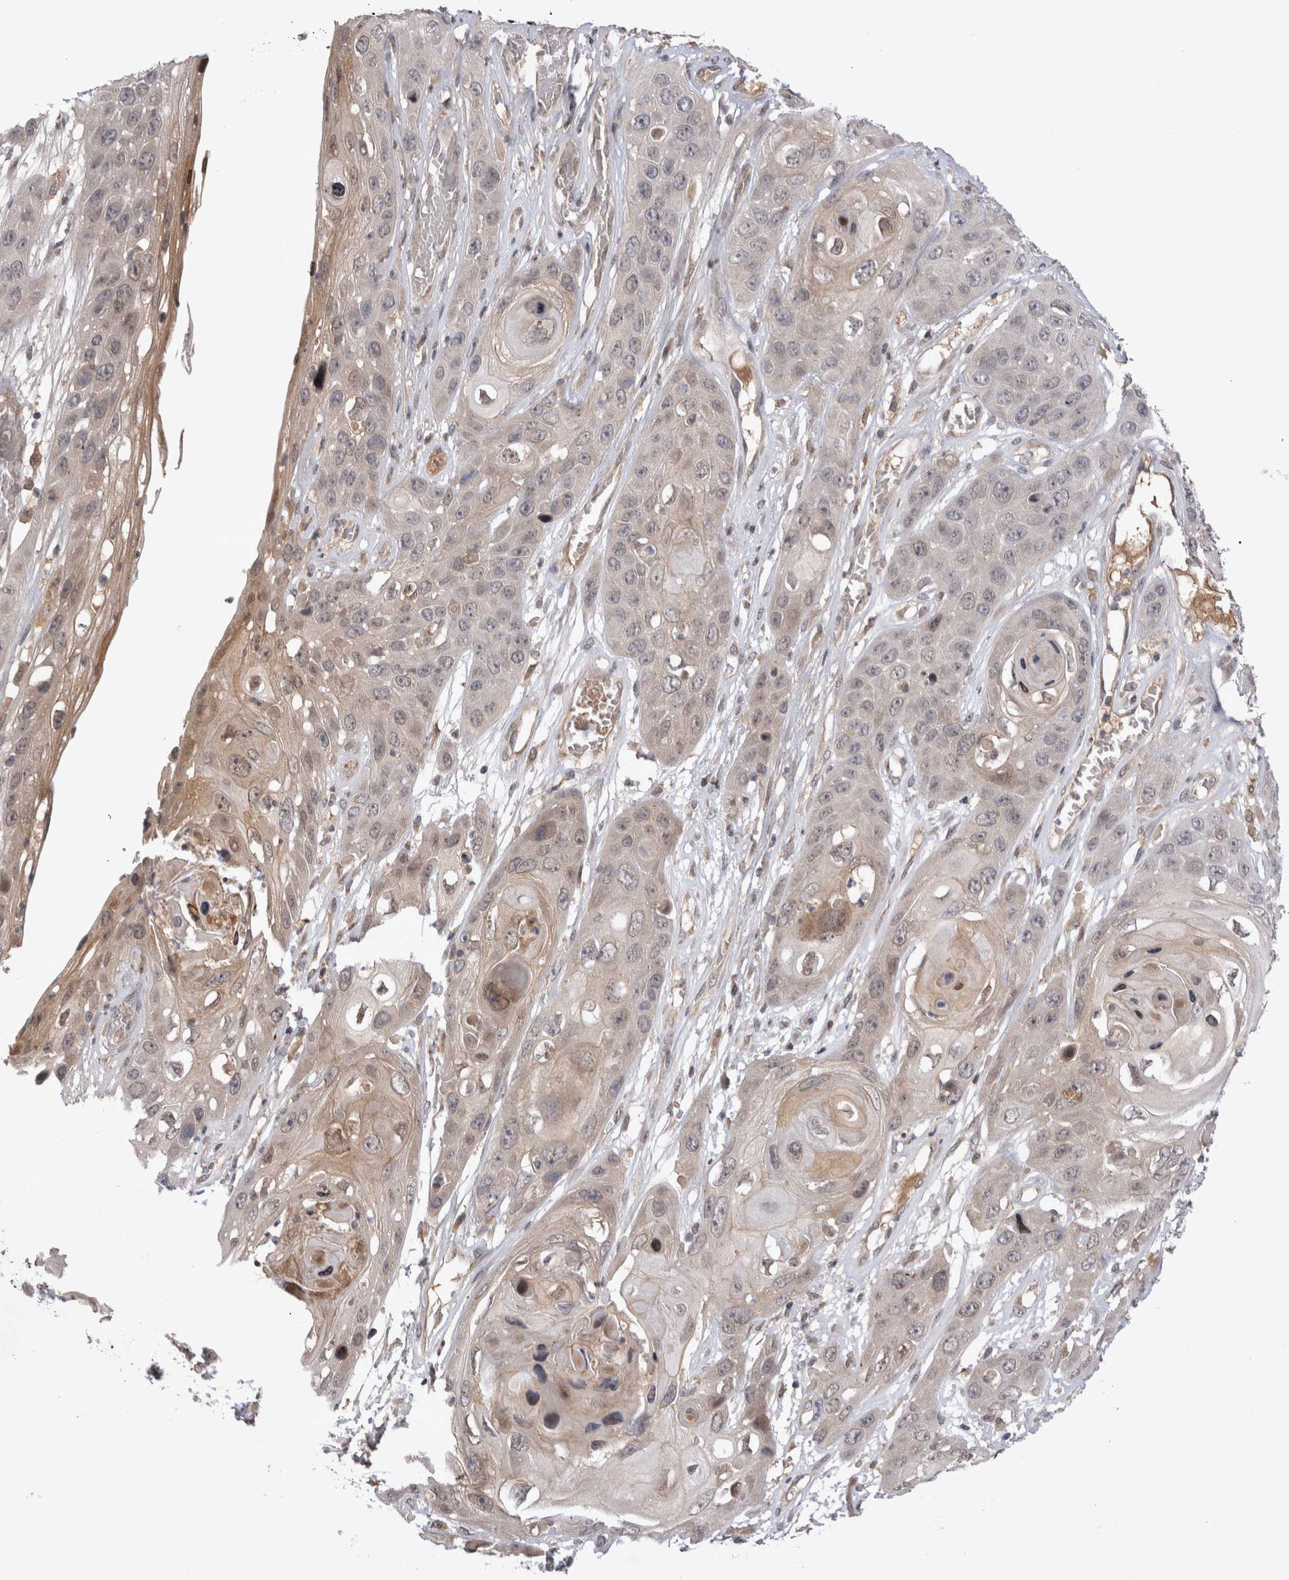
{"staining": {"intensity": "weak", "quantity": "<25%", "location": "cytoplasmic/membranous,nuclear"}, "tissue": "skin cancer", "cell_type": "Tumor cells", "image_type": "cancer", "snomed": [{"axis": "morphology", "description": "Squamous cell carcinoma, NOS"}, {"axis": "topography", "description": "Skin"}], "caption": "Immunohistochemical staining of skin cancer demonstrates no significant staining in tumor cells.", "gene": "PLEKHM1", "patient": {"sex": "male", "age": 55}}